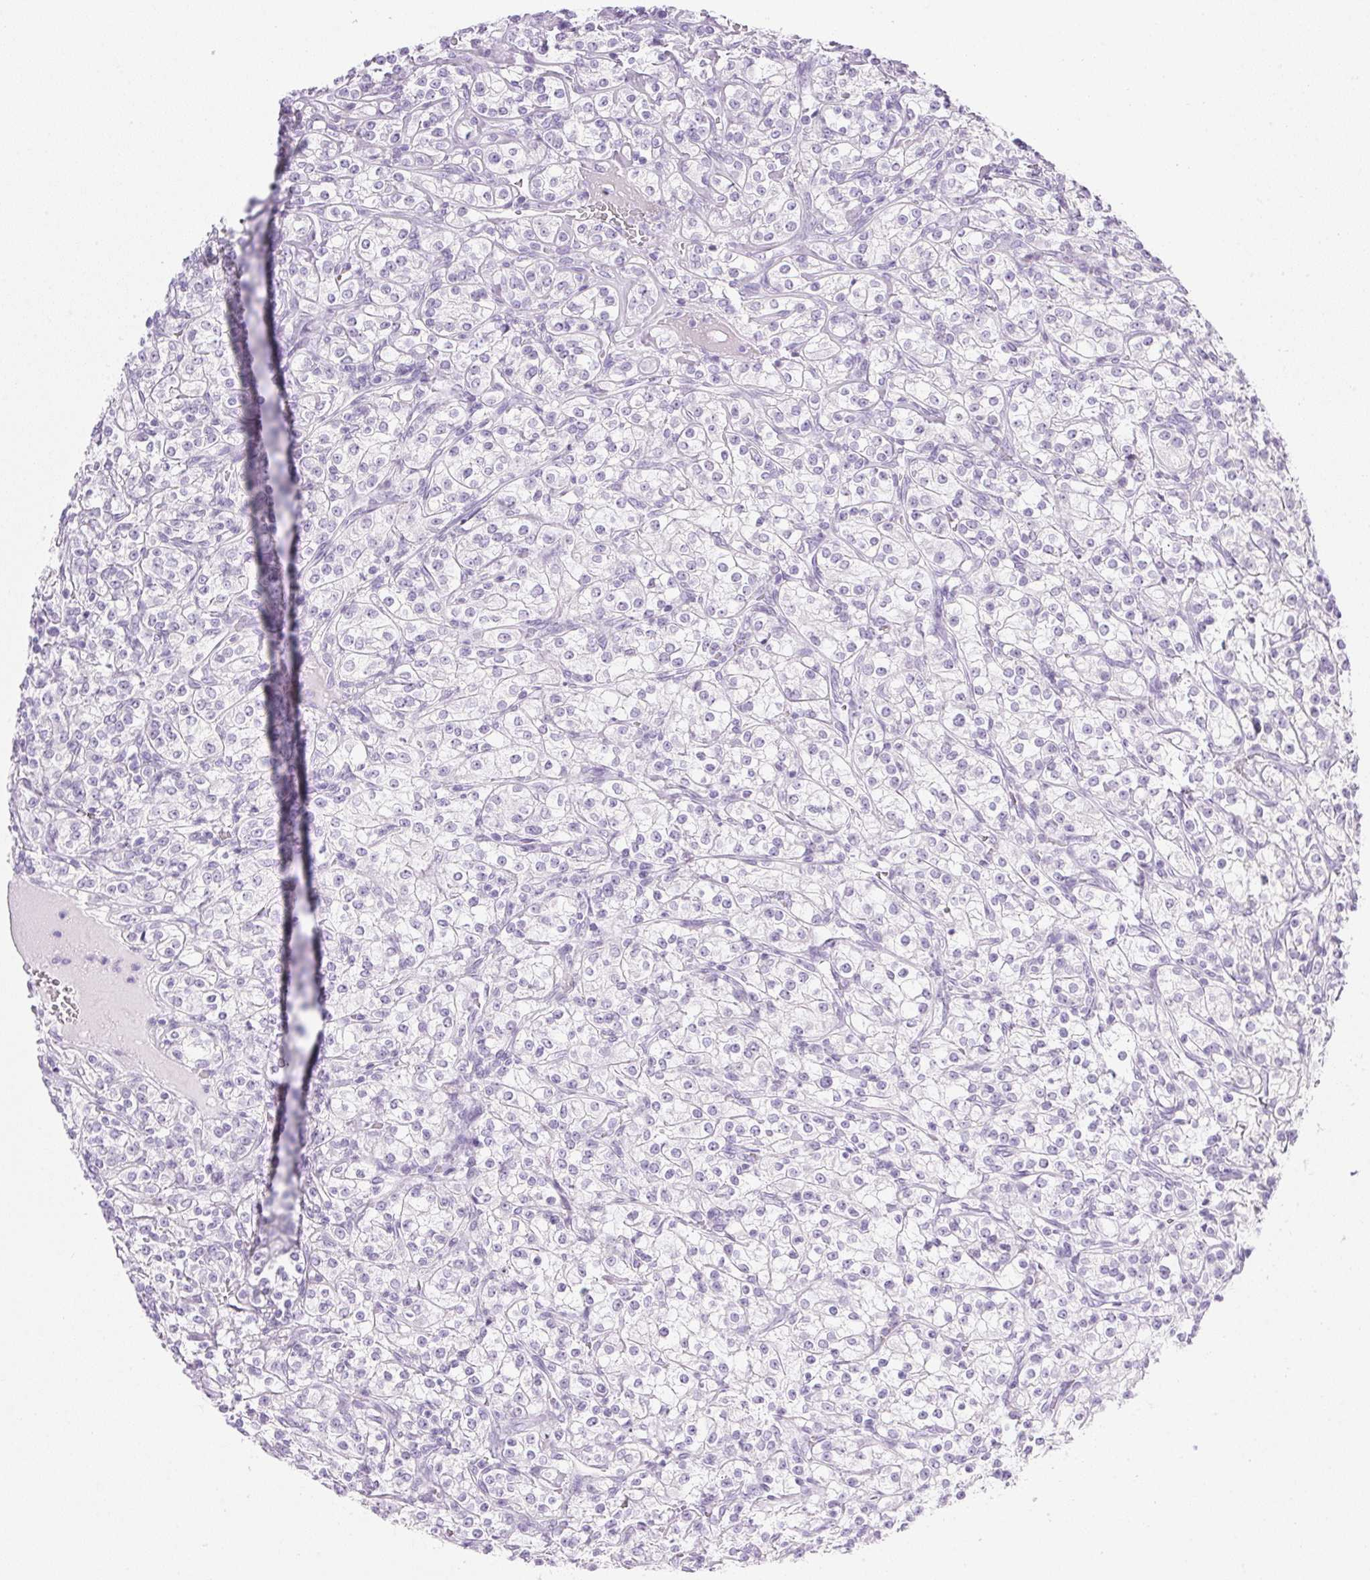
{"staining": {"intensity": "negative", "quantity": "none", "location": "none"}, "tissue": "renal cancer", "cell_type": "Tumor cells", "image_type": "cancer", "snomed": [{"axis": "morphology", "description": "Adenocarcinoma, NOS"}, {"axis": "topography", "description": "Kidney"}], "caption": "Tumor cells show no significant protein expression in renal cancer. The staining is performed using DAB (3,3'-diaminobenzidine) brown chromogen with nuclei counter-stained in using hematoxylin.", "gene": "CPB1", "patient": {"sex": "male", "age": 77}}